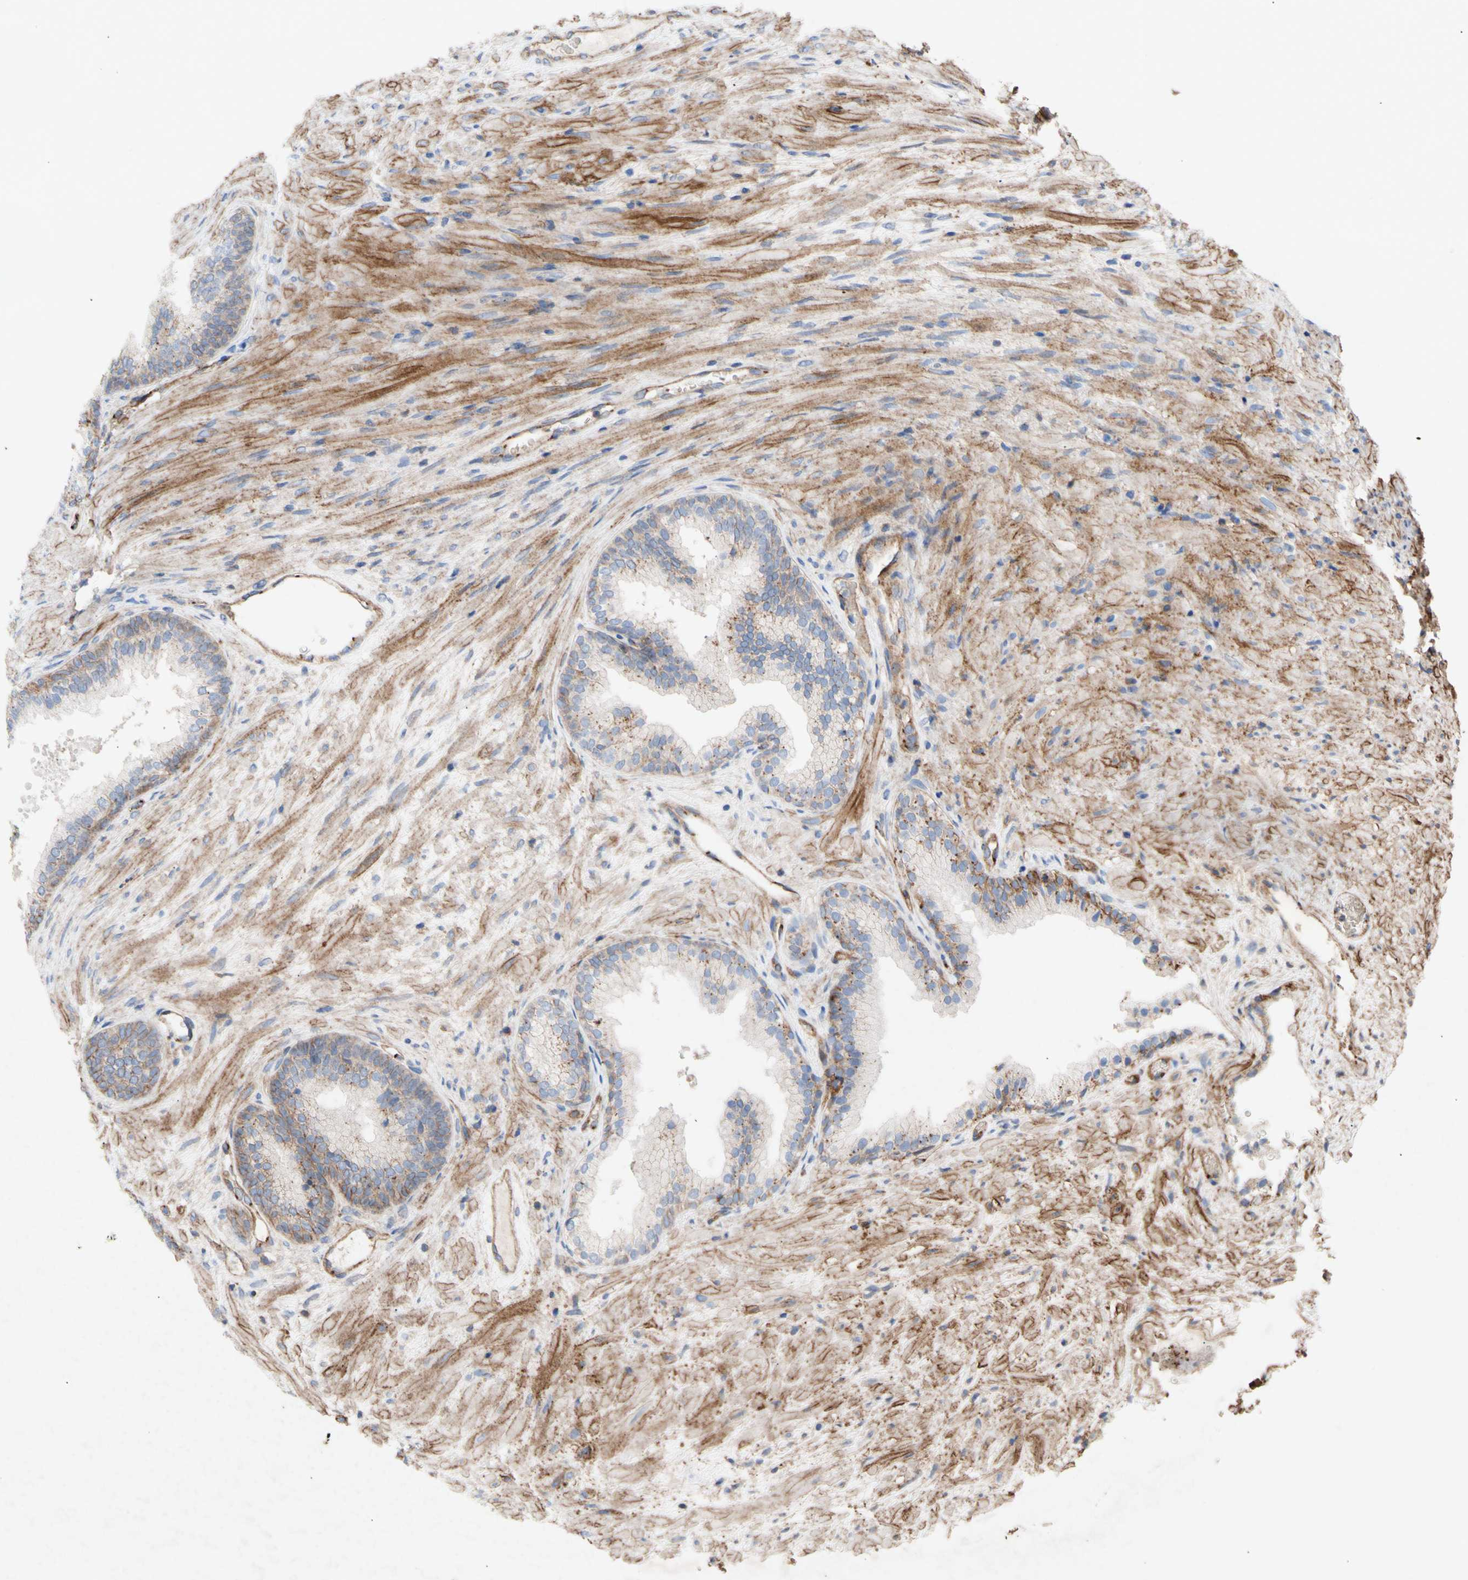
{"staining": {"intensity": "moderate", "quantity": "<25%", "location": "cytoplasmic/membranous"}, "tissue": "prostate", "cell_type": "Glandular cells", "image_type": "normal", "snomed": [{"axis": "morphology", "description": "Normal tissue, NOS"}, {"axis": "topography", "description": "Prostate"}], "caption": "IHC (DAB) staining of benign human prostate exhibits moderate cytoplasmic/membranous protein expression in approximately <25% of glandular cells.", "gene": "ATP2A3", "patient": {"sex": "male", "age": 76}}